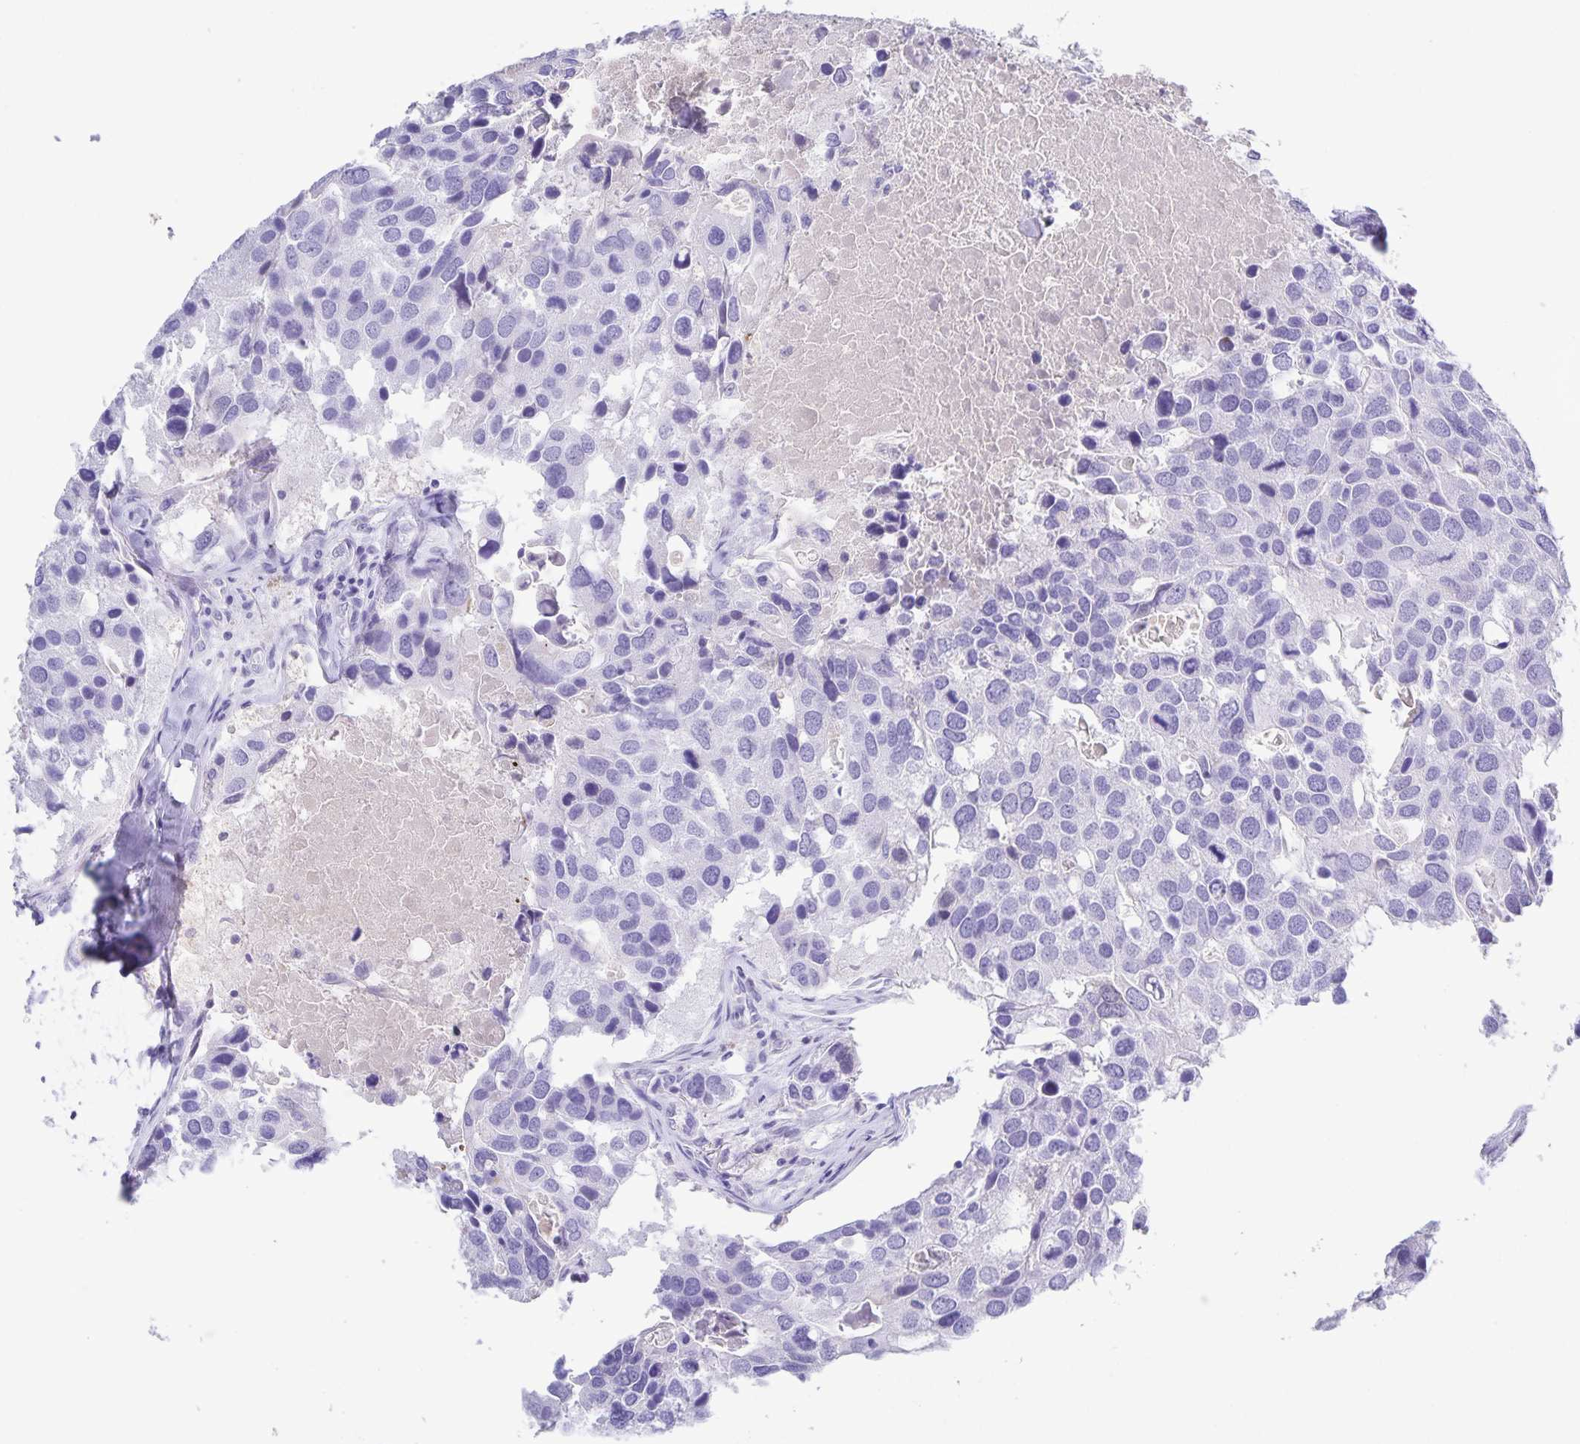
{"staining": {"intensity": "negative", "quantity": "none", "location": "none"}, "tissue": "breast cancer", "cell_type": "Tumor cells", "image_type": "cancer", "snomed": [{"axis": "morphology", "description": "Duct carcinoma"}, {"axis": "topography", "description": "Breast"}], "caption": "There is no significant expression in tumor cells of breast cancer (intraductal carcinoma). Brightfield microscopy of IHC stained with DAB (3,3'-diaminobenzidine) (brown) and hematoxylin (blue), captured at high magnification.", "gene": "UBQLN3", "patient": {"sex": "female", "age": 83}}